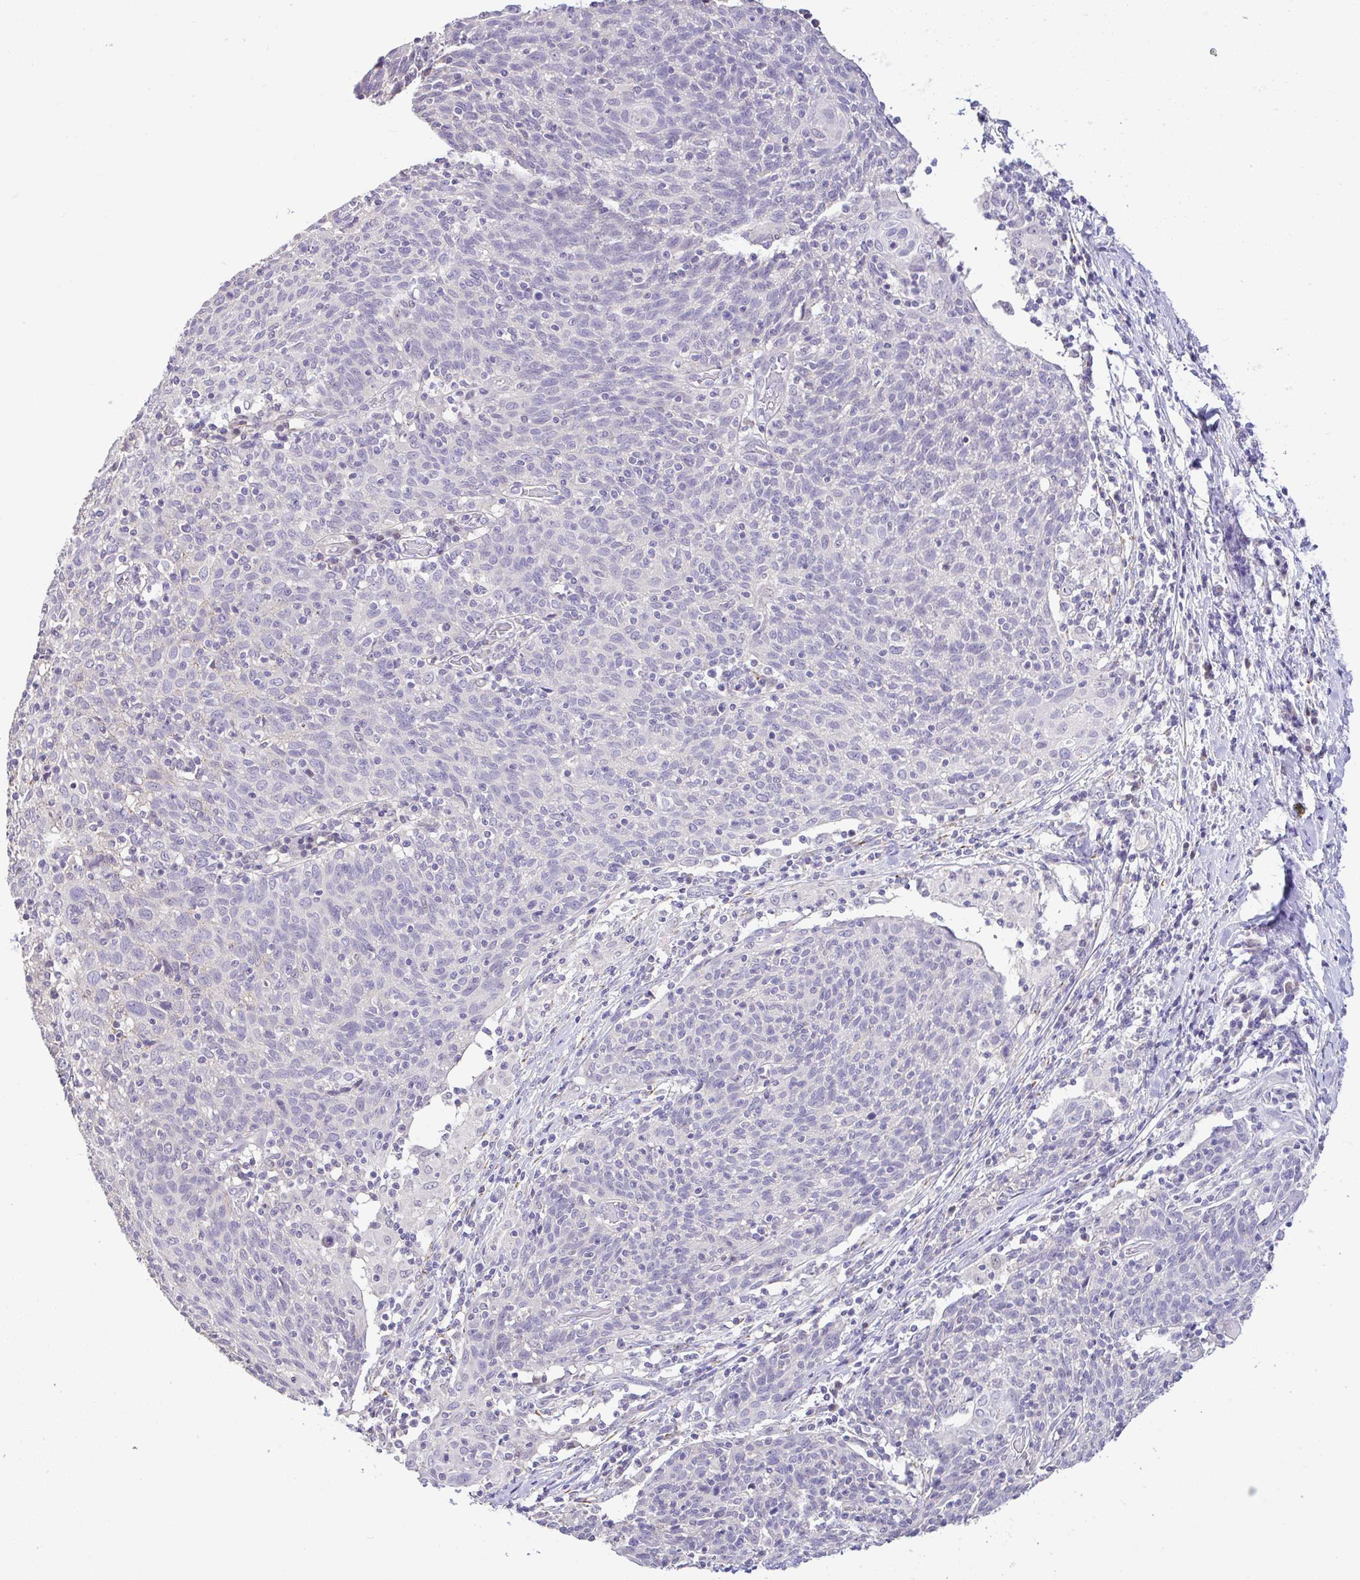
{"staining": {"intensity": "negative", "quantity": "none", "location": "none"}, "tissue": "cervical cancer", "cell_type": "Tumor cells", "image_type": "cancer", "snomed": [{"axis": "morphology", "description": "Squamous cell carcinoma, NOS"}, {"axis": "topography", "description": "Cervix"}], "caption": "Immunohistochemistry histopathology image of cervical squamous cell carcinoma stained for a protein (brown), which reveals no staining in tumor cells.", "gene": "CTU1", "patient": {"sex": "female", "age": 52}}